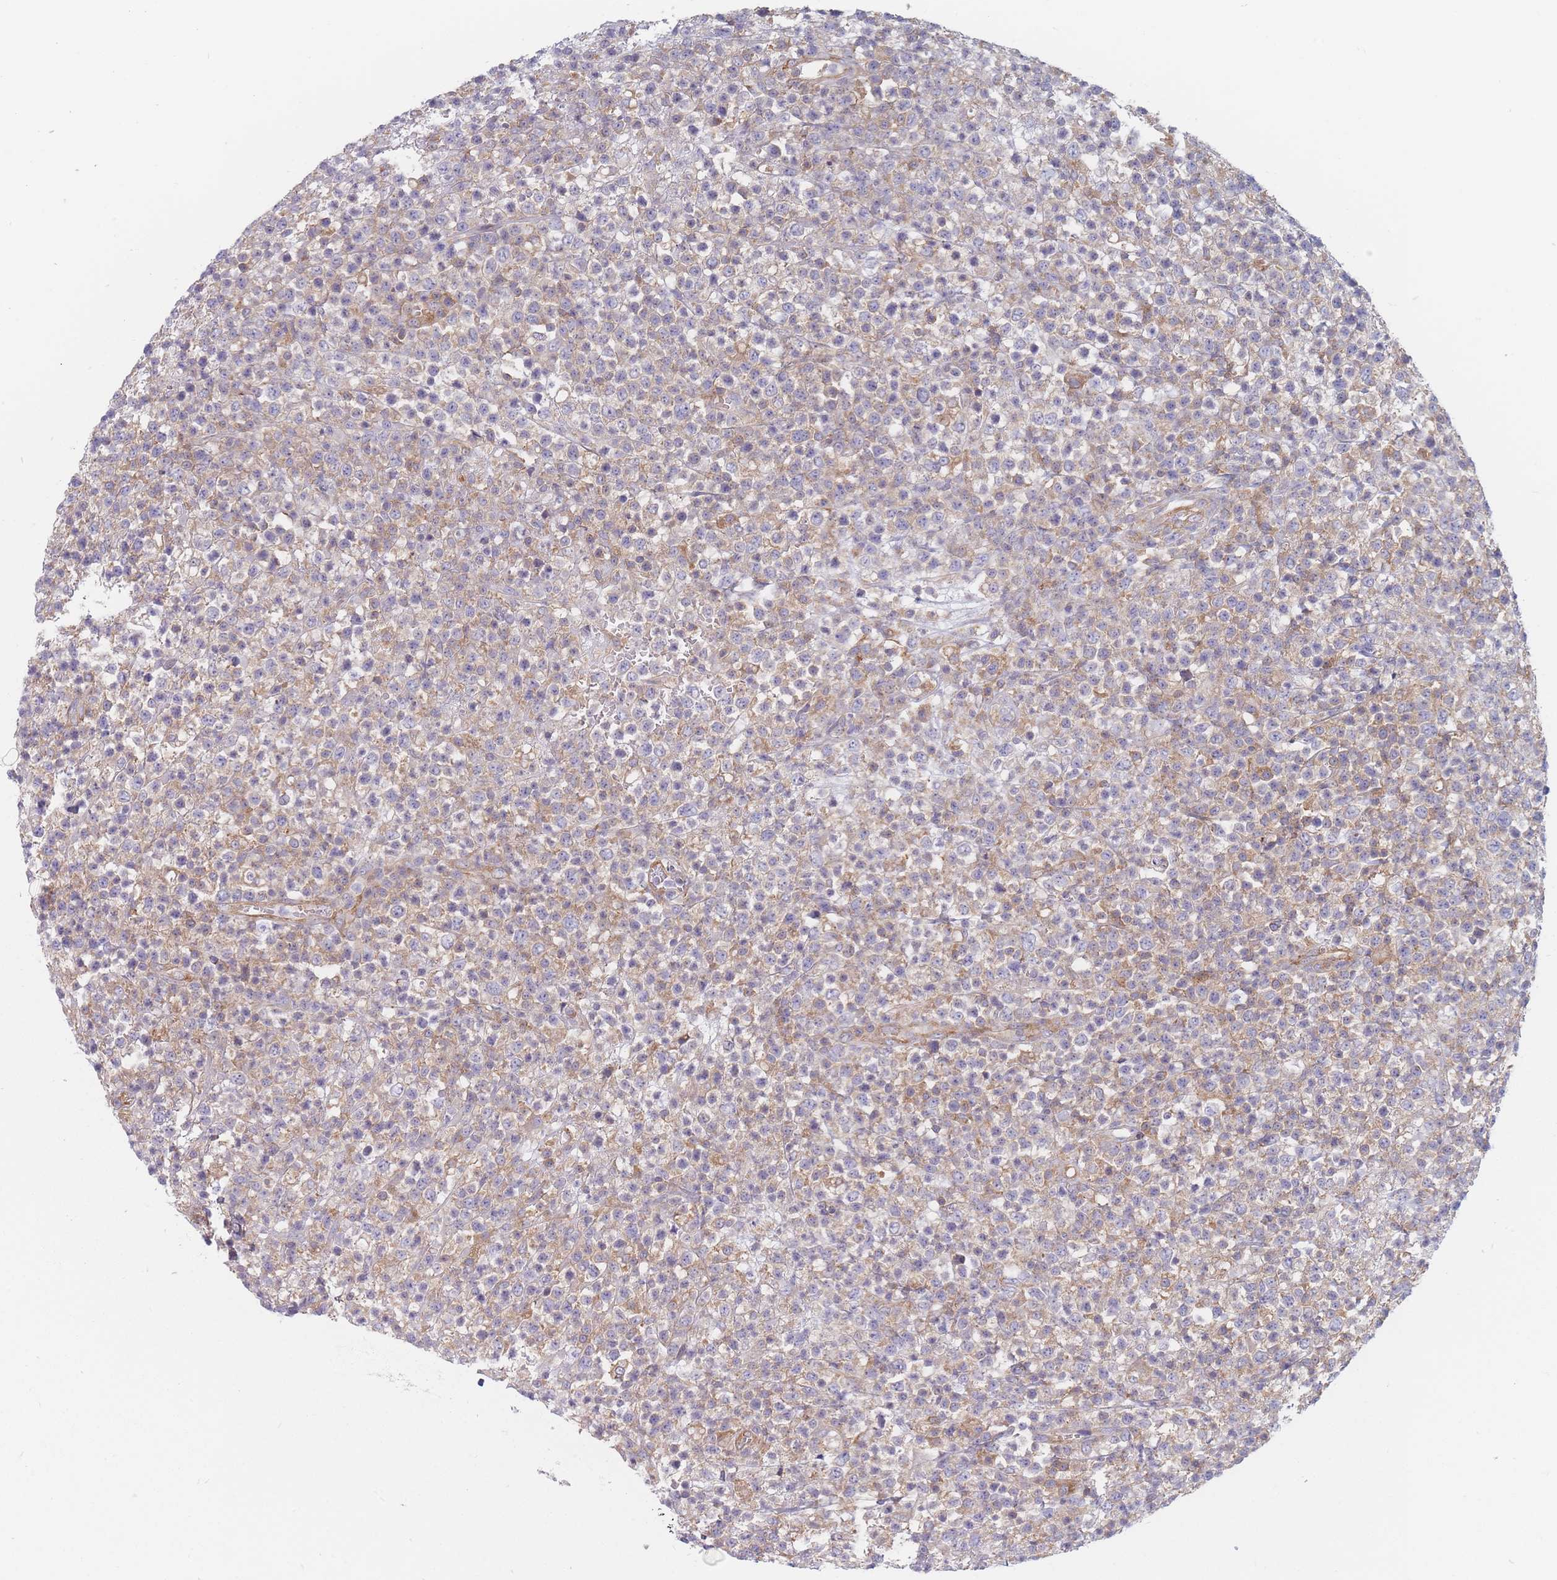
{"staining": {"intensity": "moderate", "quantity": "<25%", "location": "cytoplasmic/membranous"}, "tissue": "lymphoma", "cell_type": "Tumor cells", "image_type": "cancer", "snomed": [{"axis": "morphology", "description": "Malignant lymphoma, non-Hodgkin's type, High grade"}, {"axis": "topography", "description": "Colon"}], "caption": "Approximately <25% of tumor cells in human high-grade malignant lymphoma, non-Hodgkin's type demonstrate moderate cytoplasmic/membranous protein expression as visualized by brown immunohistochemical staining.", "gene": "MAP1S", "patient": {"sex": "female", "age": 53}}